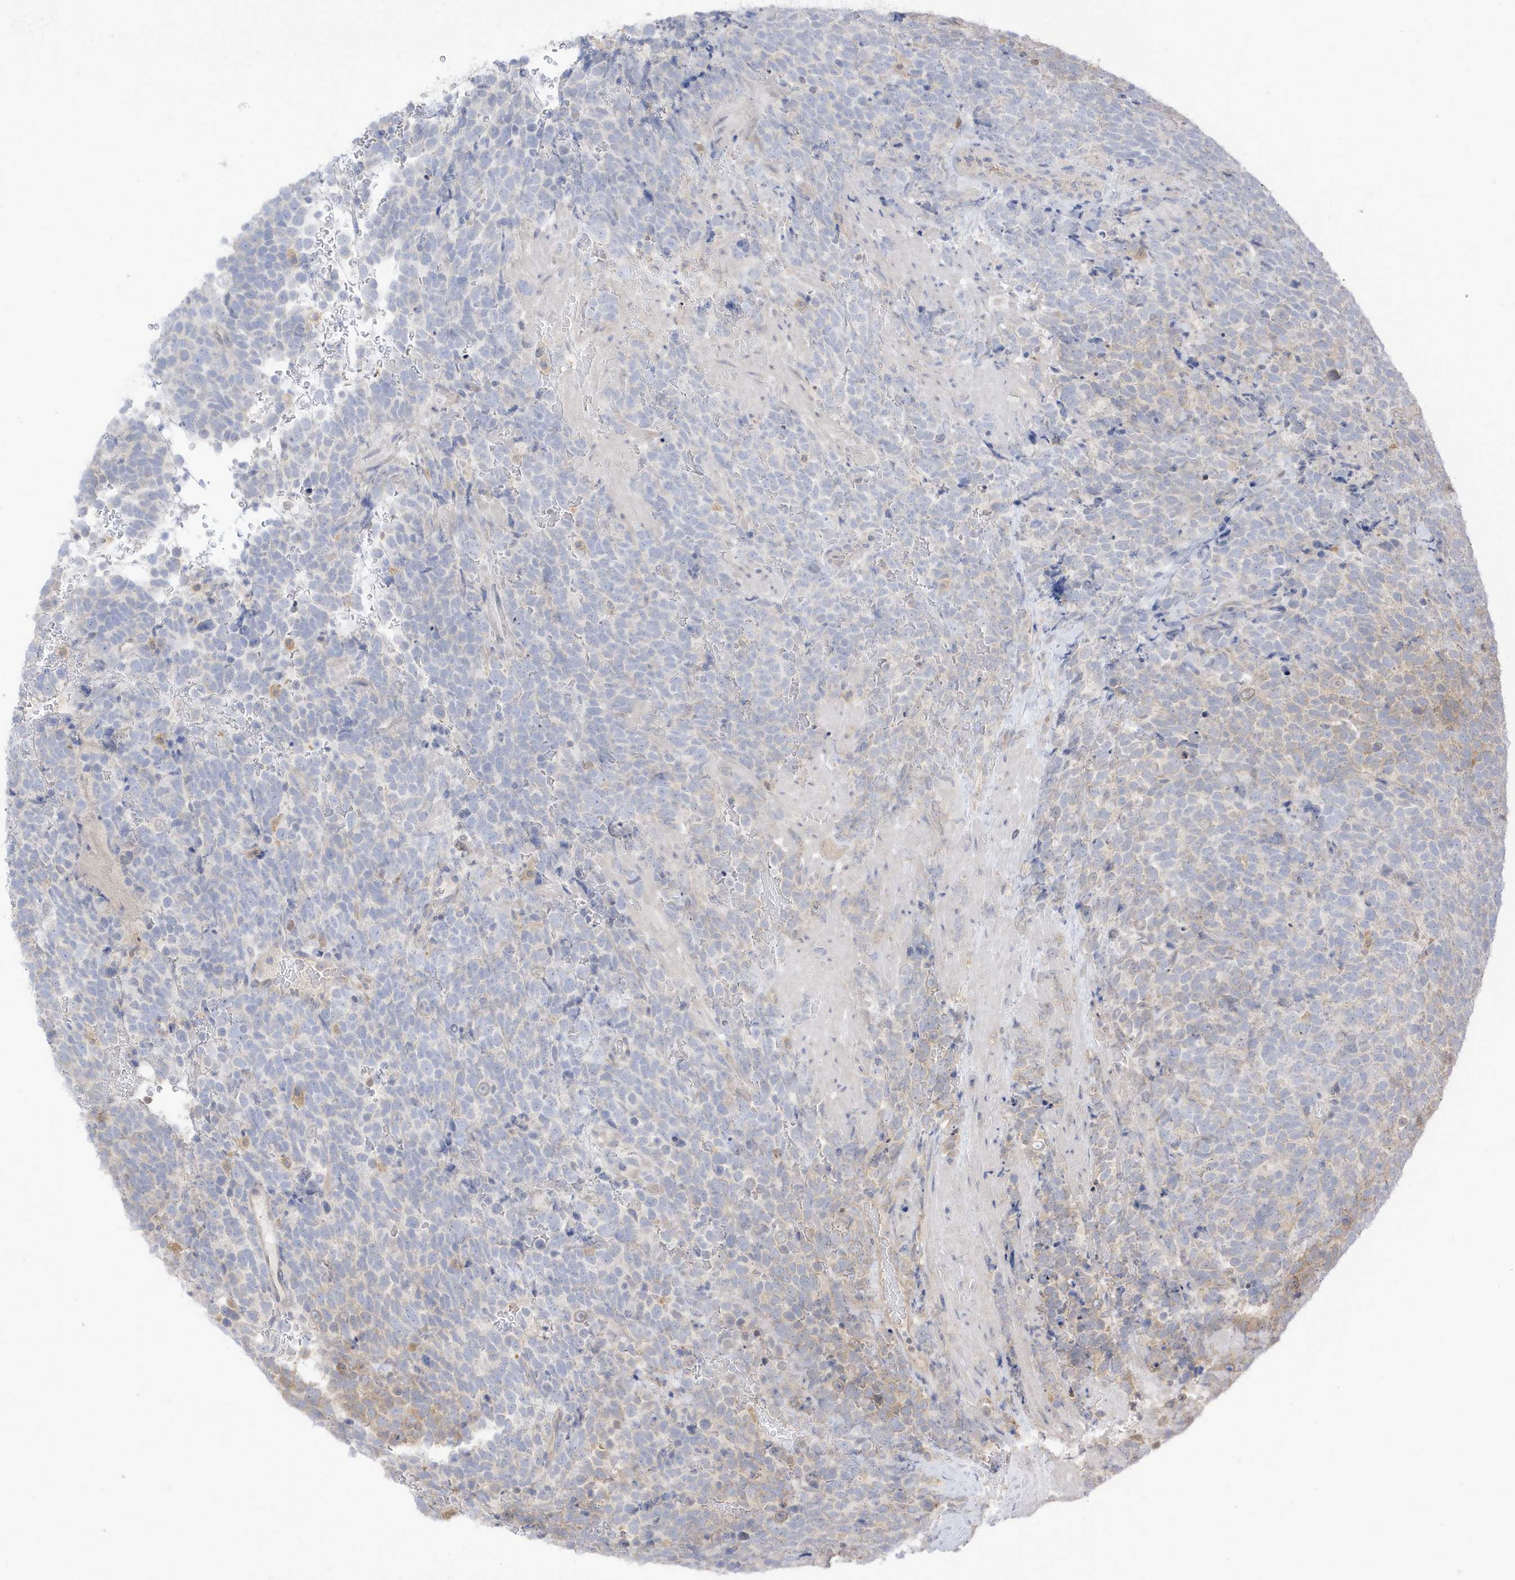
{"staining": {"intensity": "negative", "quantity": "none", "location": "none"}, "tissue": "urothelial cancer", "cell_type": "Tumor cells", "image_type": "cancer", "snomed": [{"axis": "morphology", "description": "Urothelial carcinoma, High grade"}, {"axis": "topography", "description": "Urinary bladder"}], "caption": "IHC histopathology image of neoplastic tissue: human high-grade urothelial carcinoma stained with DAB (3,3'-diaminobenzidine) demonstrates no significant protein expression in tumor cells.", "gene": "AZI2", "patient": {"sex": "female", "age": 82}}